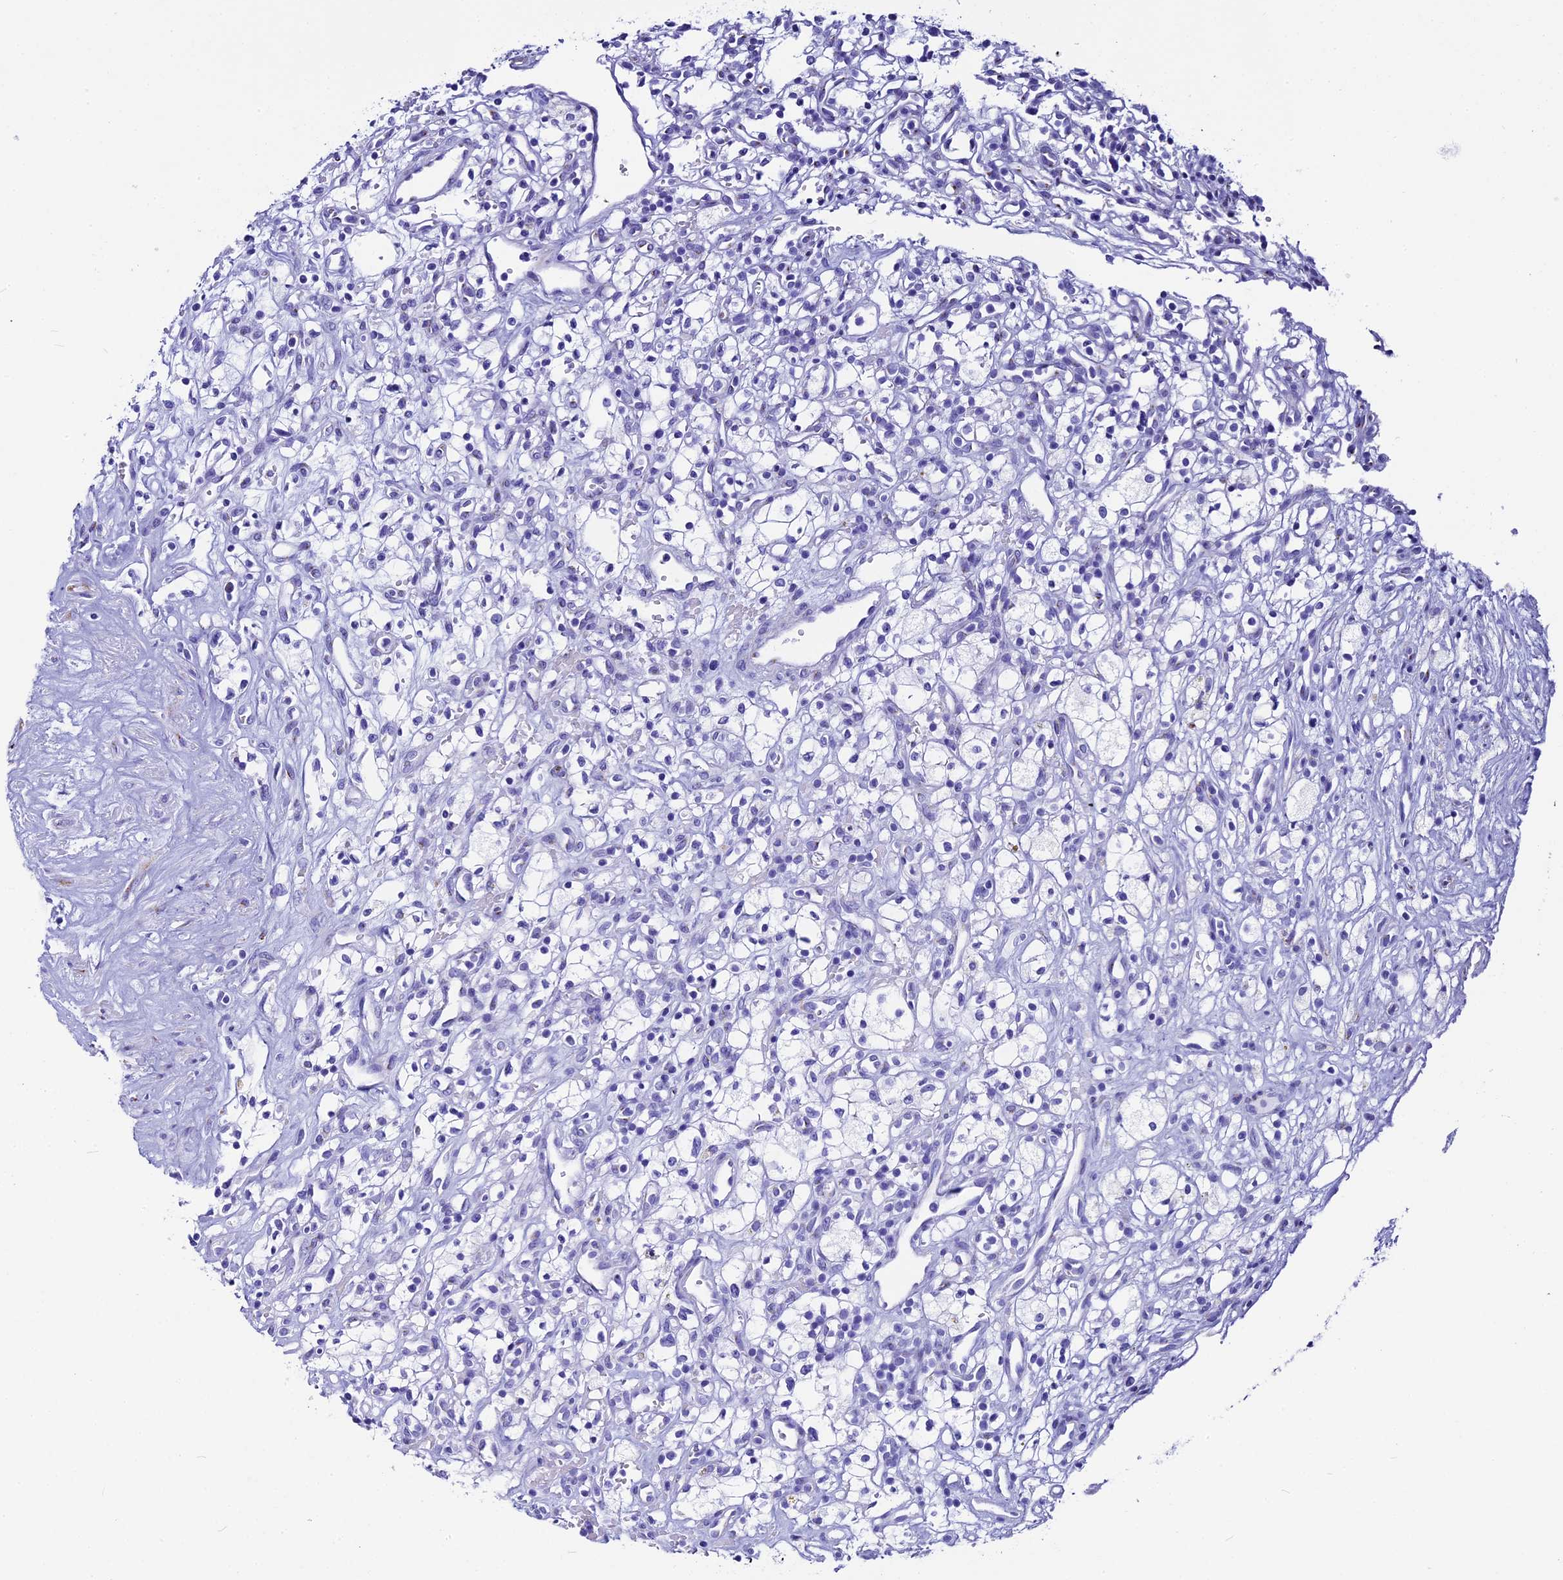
{"staining": {"intensity": "negative", "quantity": "none", "location": "none"}, "tissue": "renal cancer", "cell_type": "Tumor cells", "image_type": "cancer", "snomed": [{"axis": "morphology", "description": "Adenocarcinoma, NOS"}, {"axis": "topography", "description": "Kidney"}], "caption": "Tumor cells are negative for brown protein staining in renal cancer (adenocarcinoma). Nuclei are stained in blue.", "gene": "AP3B2", "patient": {"sex": "male", "age": 59}}